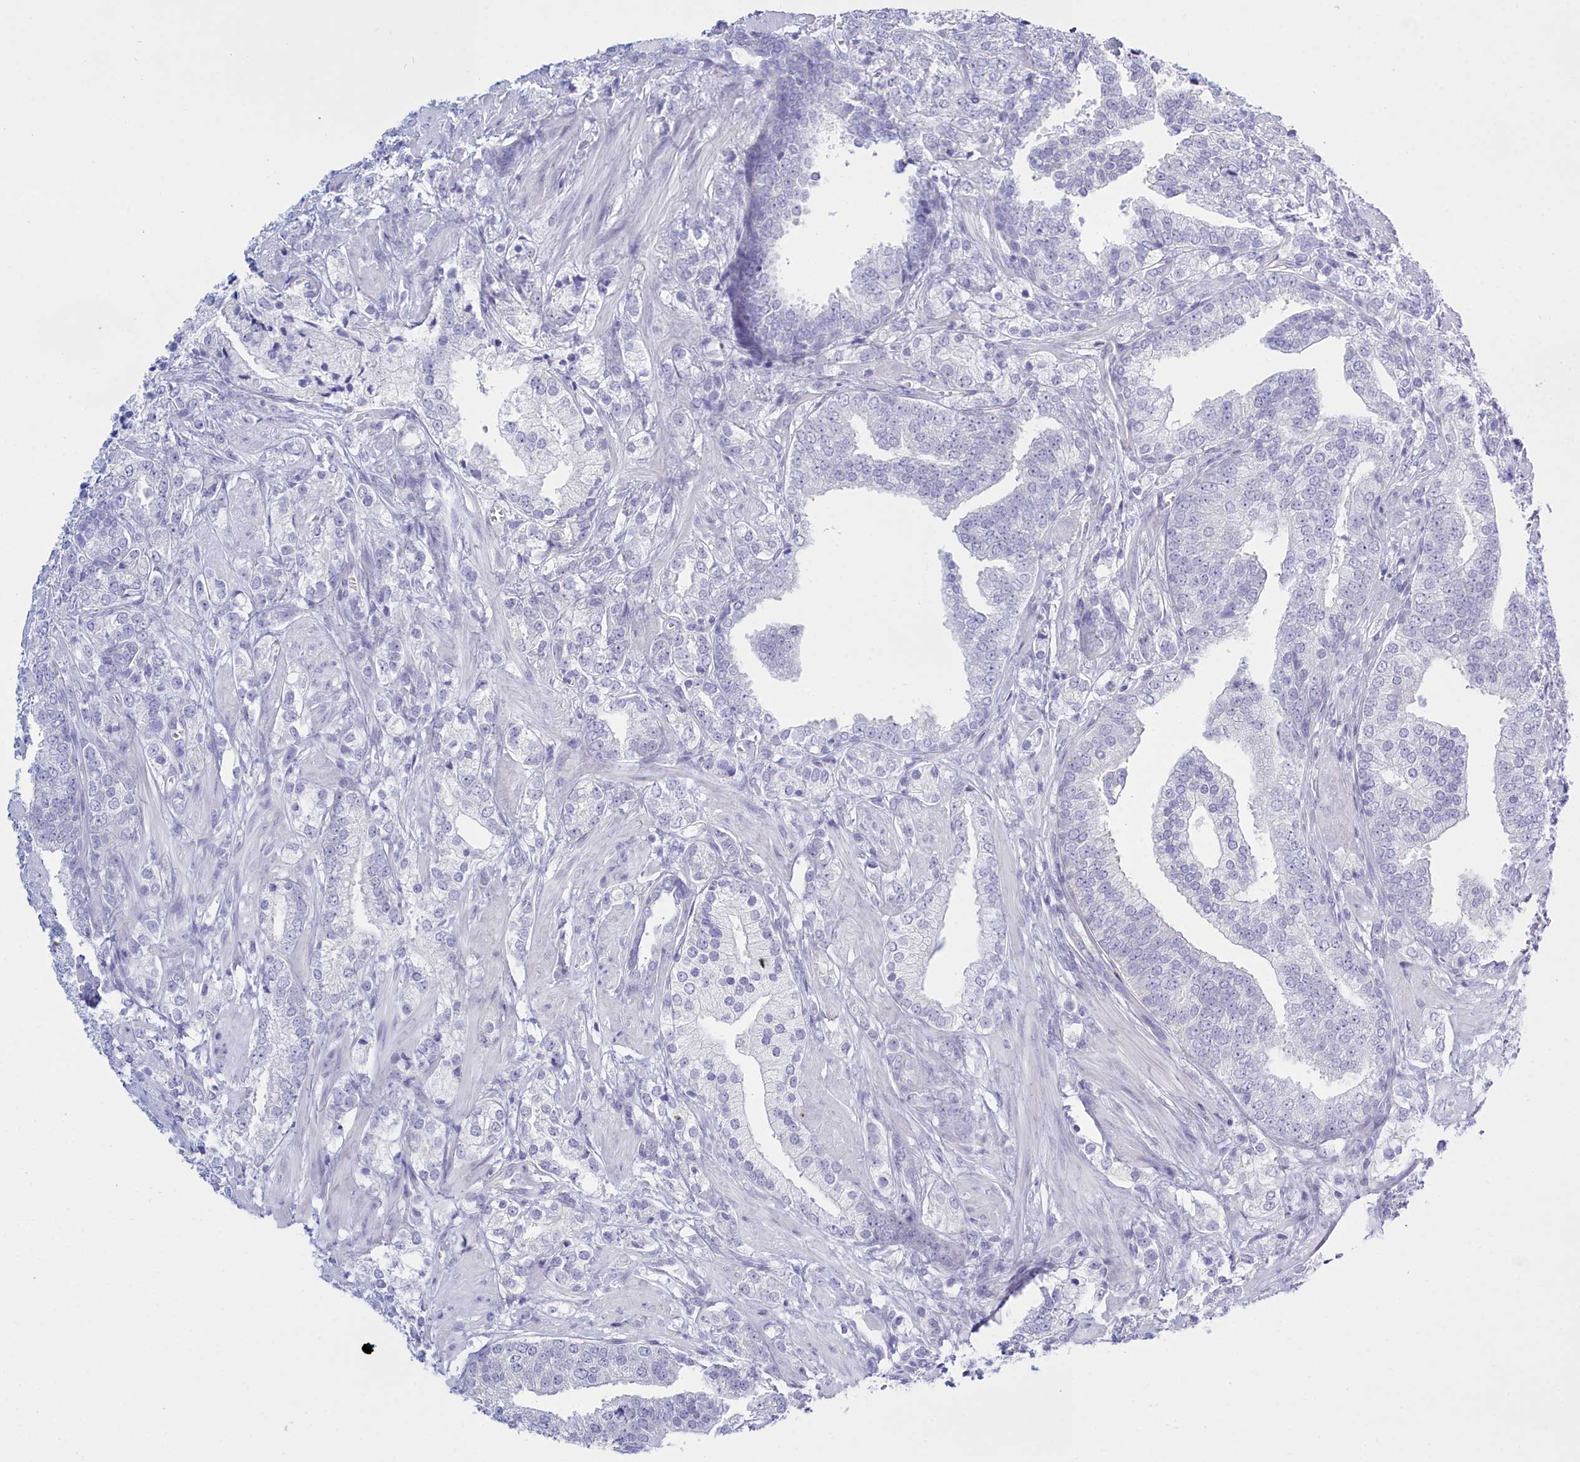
{"staining": {"intensity": "negative", "quantity": "none", "location": "none"}, "tissue": "prostate cancer", "cell_type": "Tumor cells", "image_type": "cancer", "snomed": [{"axis": "morphology", "description": "Adenocarcinoma, High grade"}, {"axis": "topography", "description": "Prostate"}], "caption": "Photomicrograph shows no significant protein staining in tumor cells of prostate cancer (adenocarcinoma (high-grade)).", "gene": "TMEM97", "patient": {"sex": "male", "age": 50}}